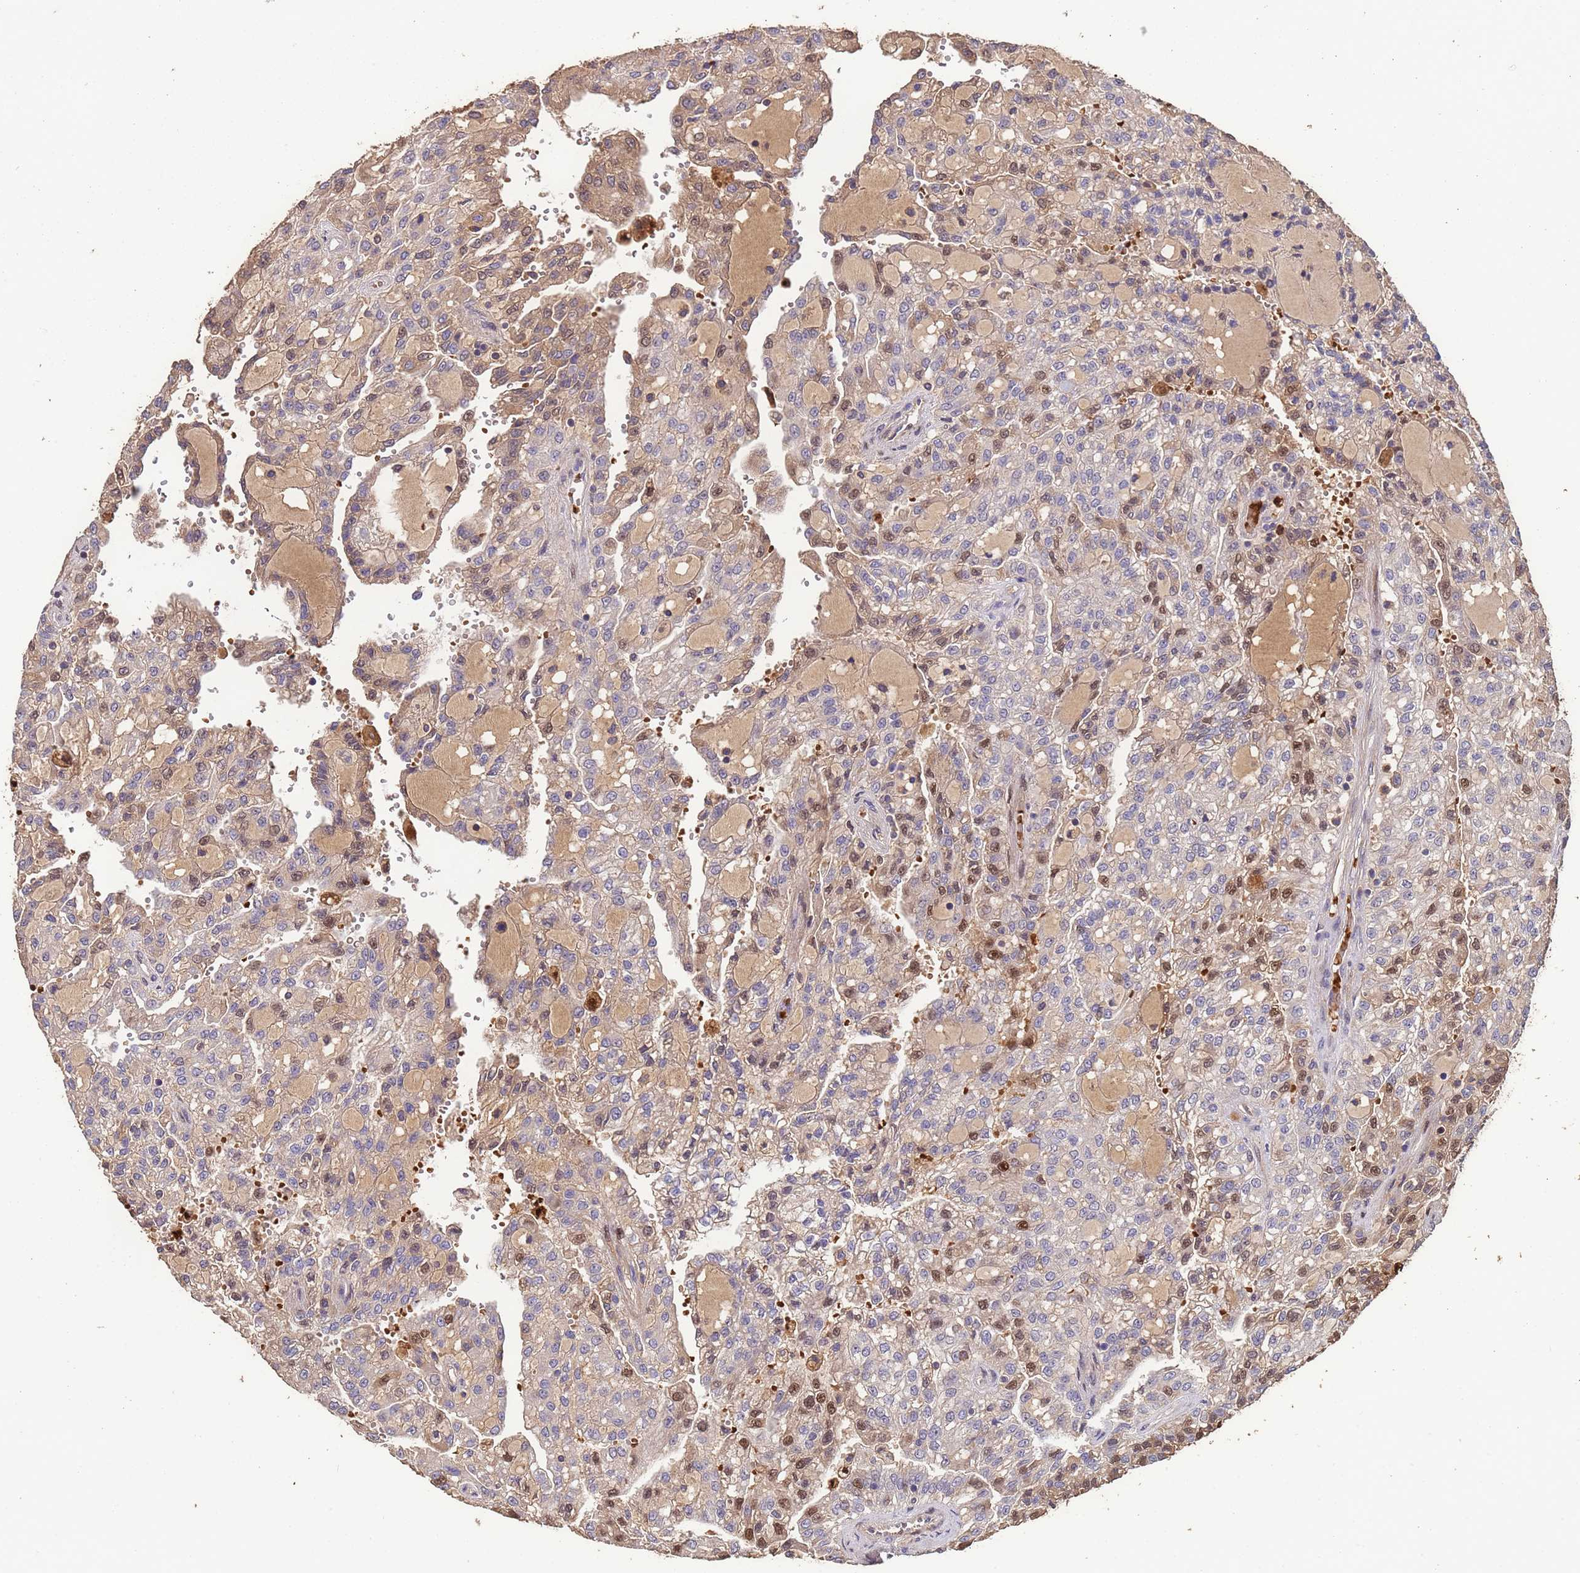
{"staining": {"intensity": "moderate", "quantity": "<25%", "location": "cytoplasmic/membranous,nuclear"}, "tissue": "renal cancer", "cell_type": "Tumor cells", "image_type": "cancer", "snomed": [{"axis": "morphology", "description": "Adenocarcinoma, NOS"}, {"axis": "topography", "description": "Kidney"}], "caption": "IHC (DAB (3,3'-diaminobenzidine)) staining of human adenocarcinoma (renal) exhibits moderate cytoplasmic/membranous and nuclear protein expression in approximately <25% of tumor cells.", "gene": "CCDC184", "patient": {"sex": "male", "age": 63}}